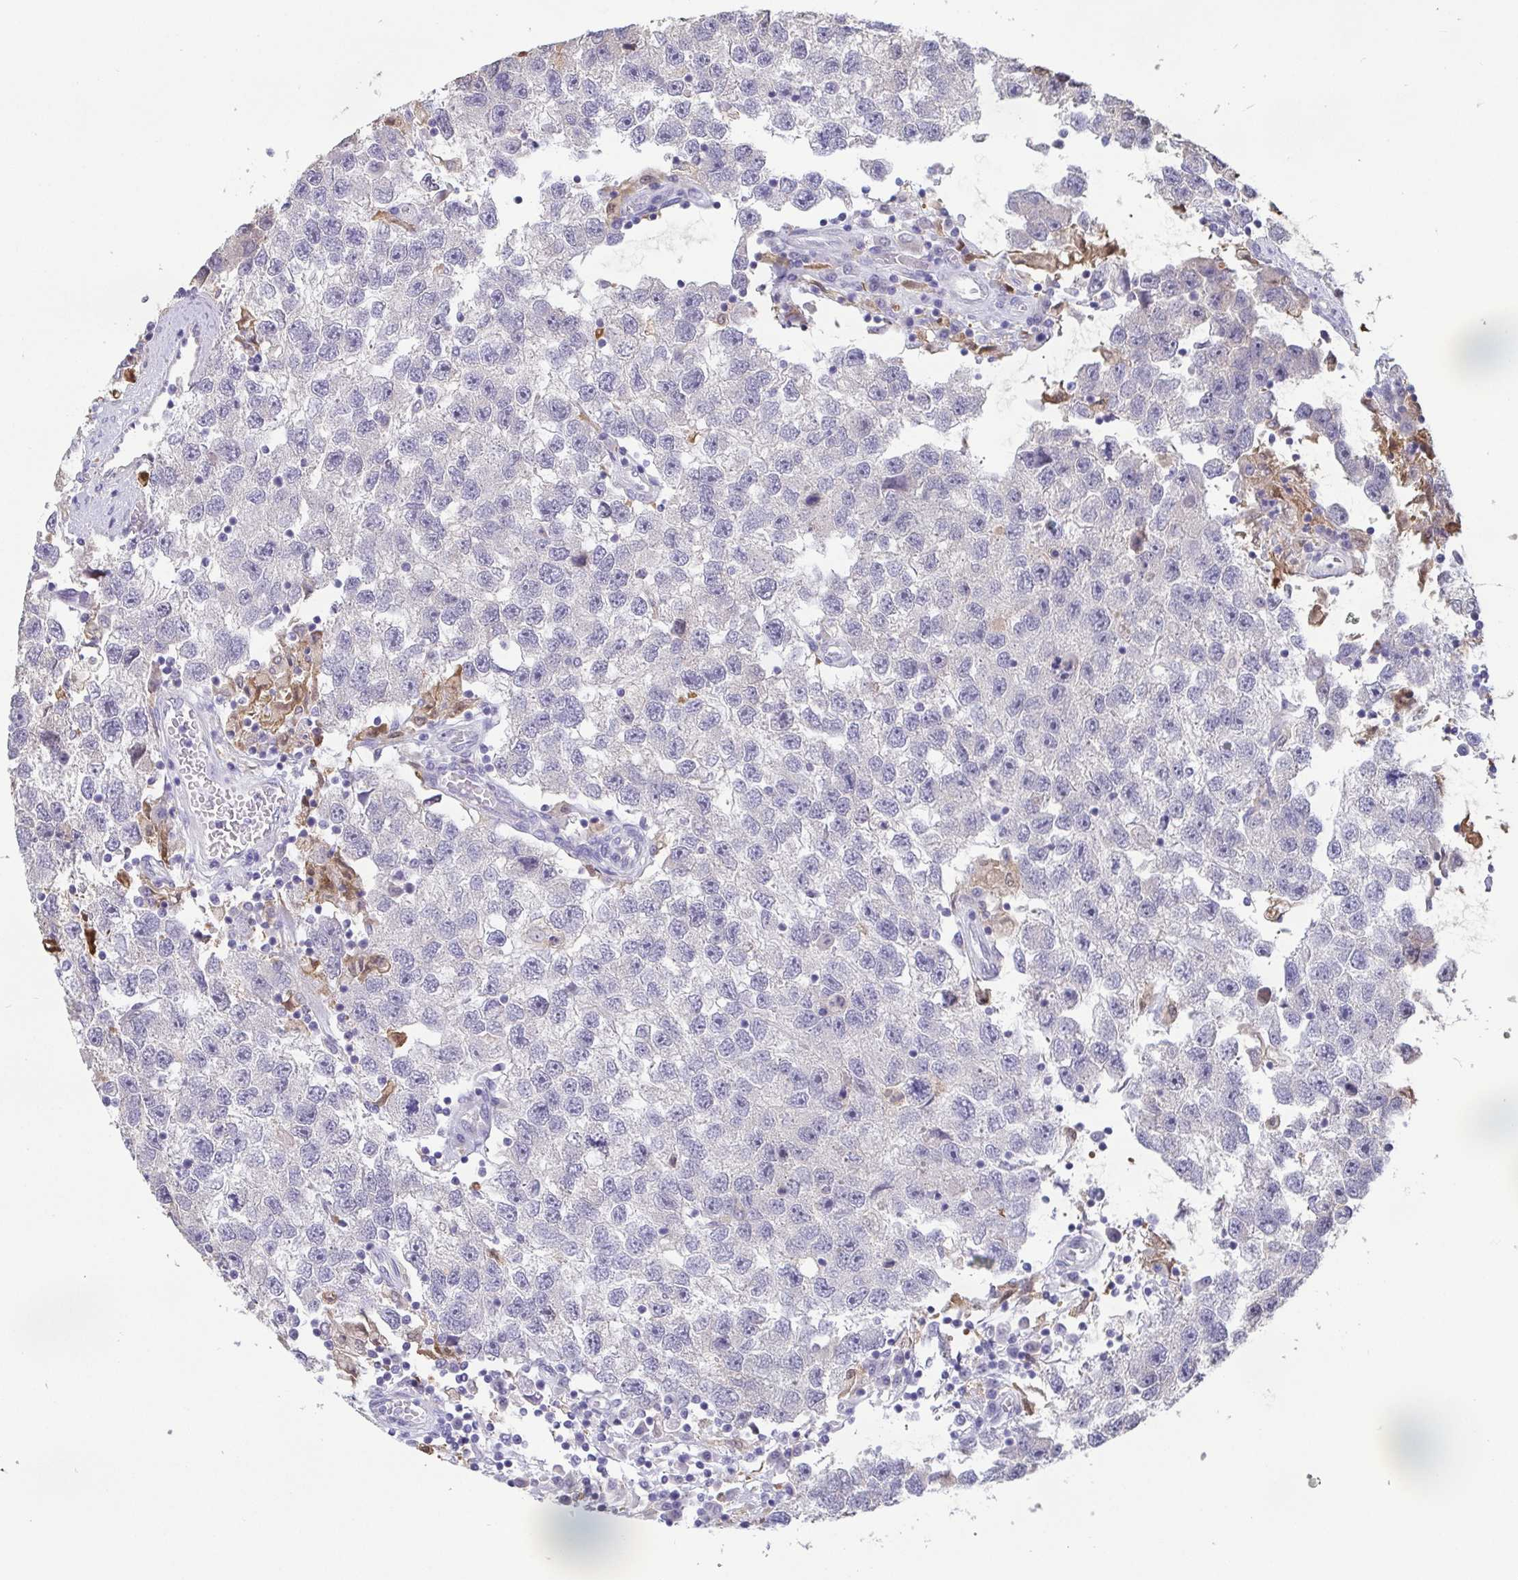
{"staining": {"intensity": "negative", "quantity": "none", "location": "none"}, "tissue": "testis cancer", "cell_type": "Tumor cells", "image_type": "cancer", "snomed": [{"axis": "morphology", "description": "Seminoma, NOS"}, {"axis": "topography", "description": "Testis"}], "caption": "Tumor cells are negative for brown protein staining in testis seminoma.", "gene": "IDH1", "patient": {"sex": "male", "age": 26}}